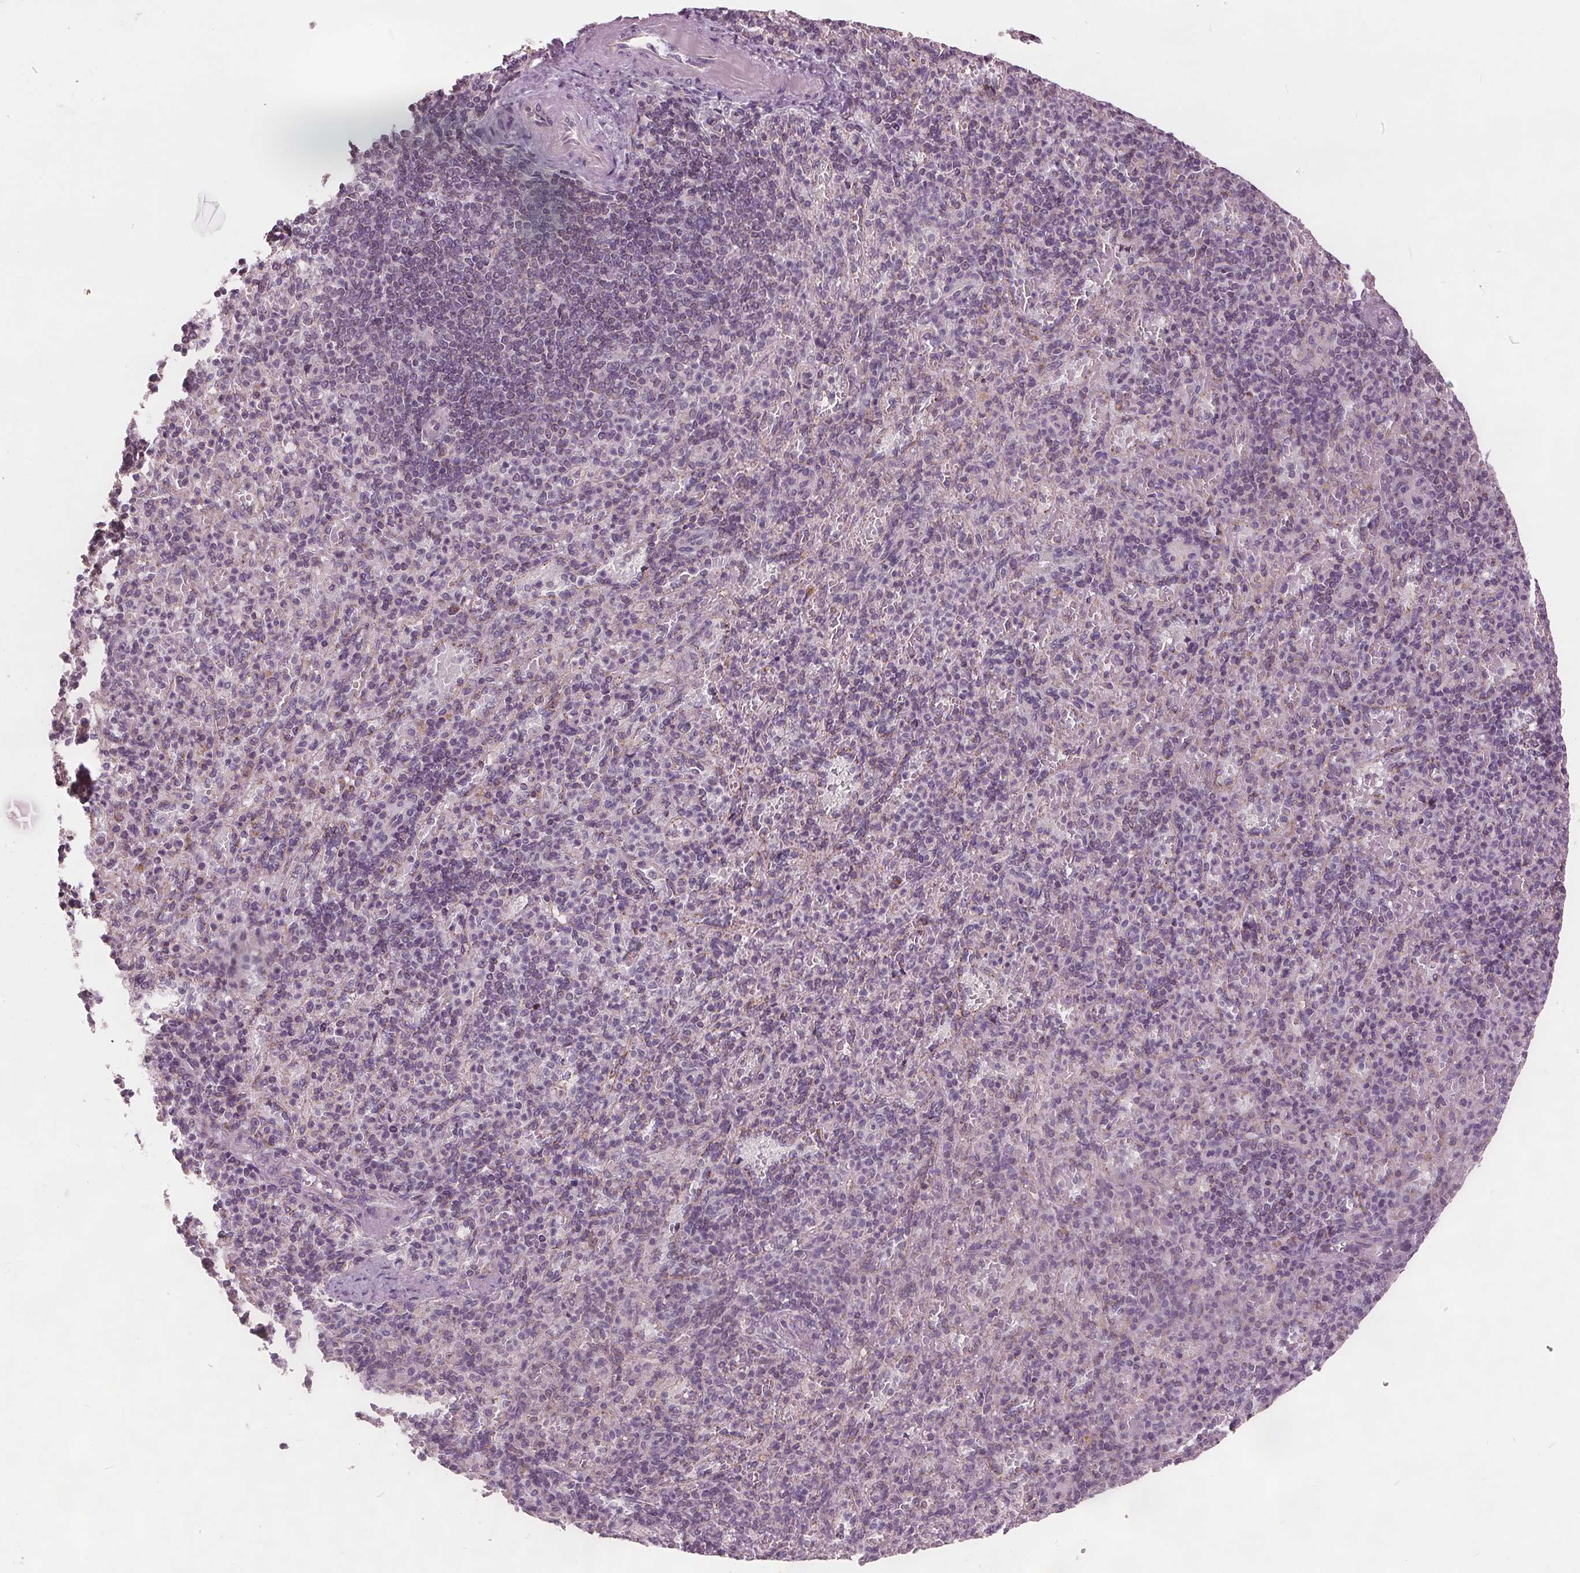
{"staining": {"intensity": "weak", "quantity": "<25%", "location": "cytoplasmic/membranous"}, "tissue": "spleen", "cell_type": "Cells in red pulp", "image_type": "normal", "snomed": [{"axis": "morphology", "description": "Normal tissue, NOS"}, {"axis": "topography", "description": "Spleen"}], "caption": "The photomicrograph shows no significant staining in cells in red pulp of spleen.", "gene": "ECI2", "patient": {"sex": "female", "age": 74}}